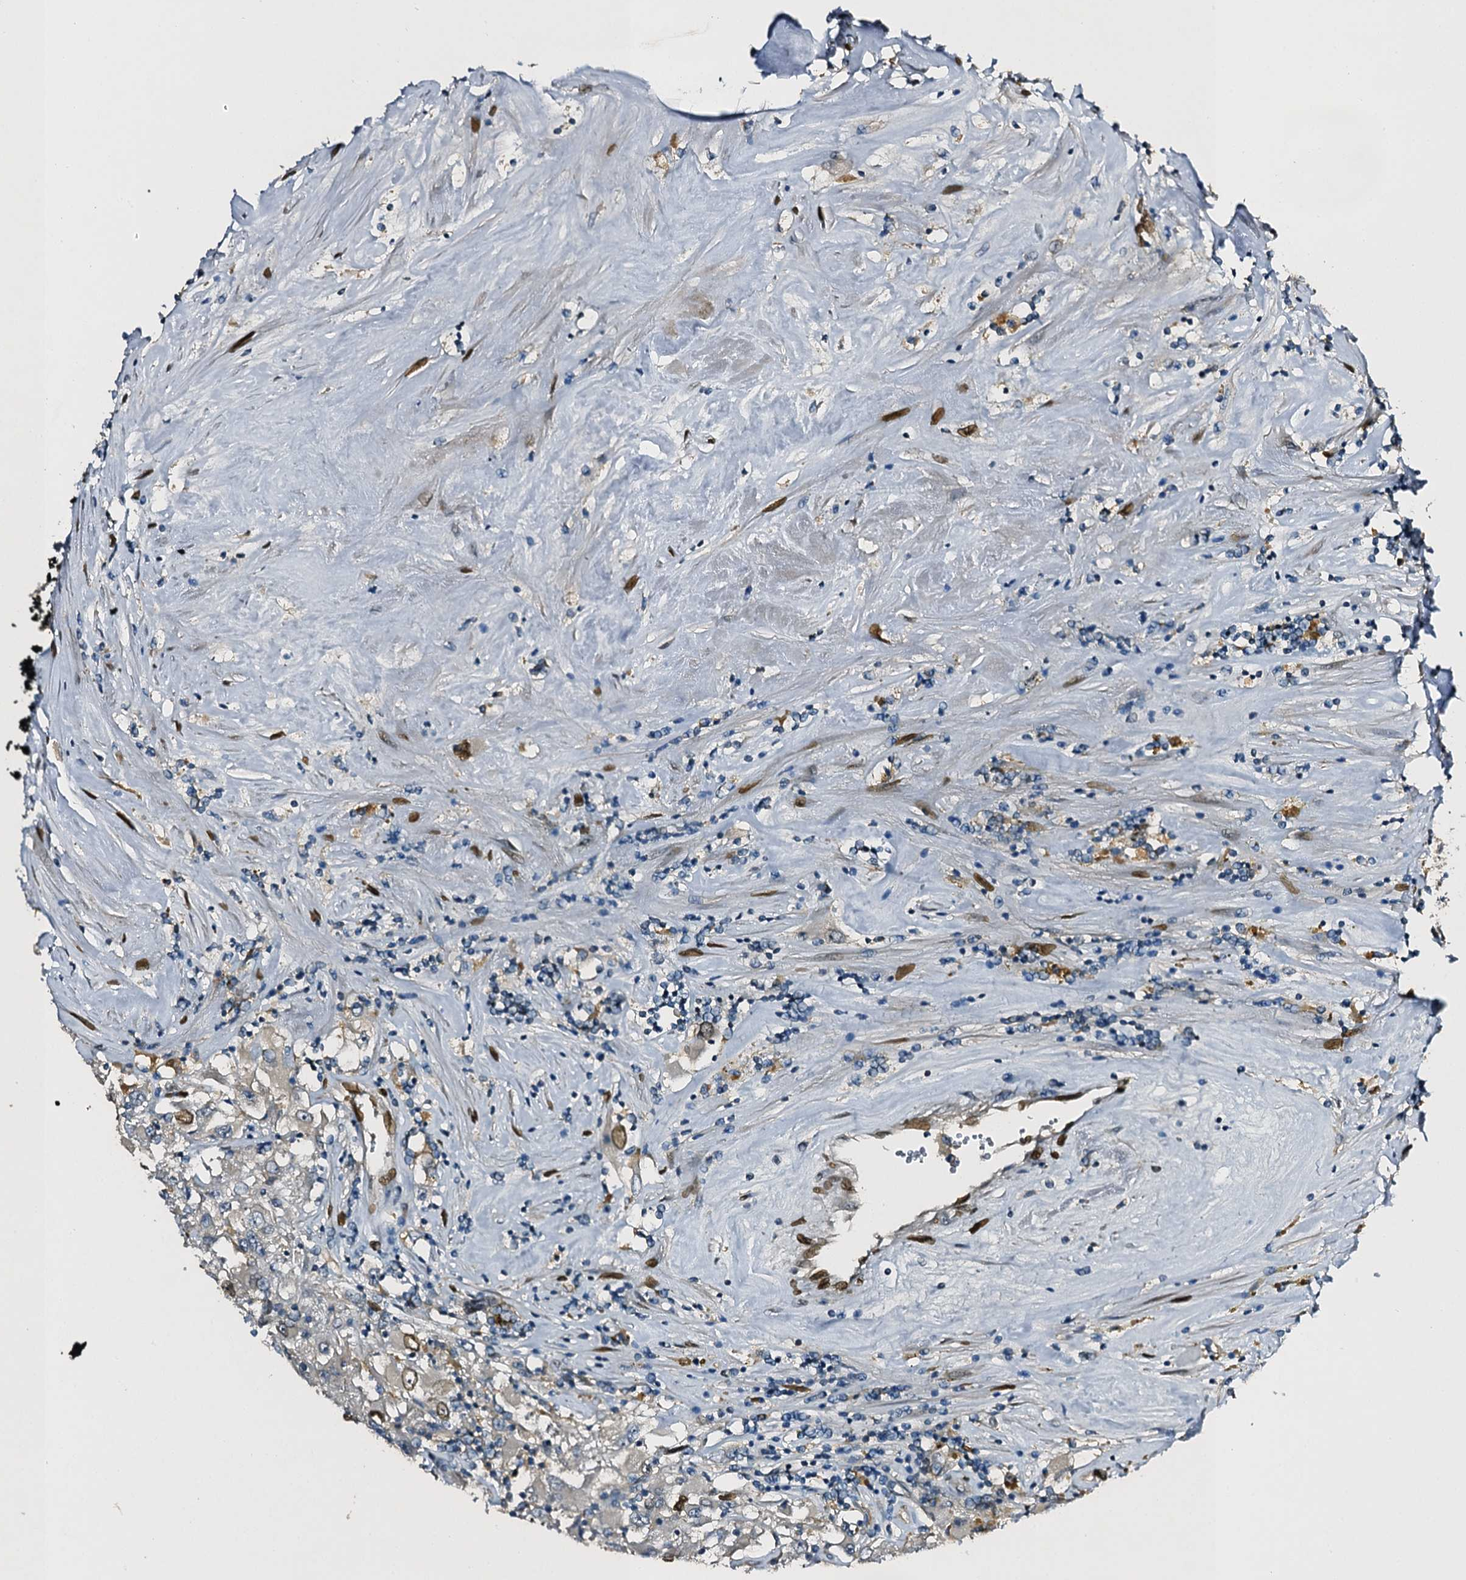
{"staining": {"intensity": "negative", "quantity": "none", "location": "none"}, "tissue": "renal cancer", "cell_type": "Tumor cells", "image_type": "cancer", "snomed": [{"axis": "morphology", "description": "Adenocarcinoma, NOS"}, {"axis": "topography", "description": "Kidney"}], "caption": "Immunohistochemical staining of human adenocarcinoma (renal) demonstrates no significant staining in tumor cells.", "gene": "SLC11A2", "patient": {"sex": "female", "age": 52}}